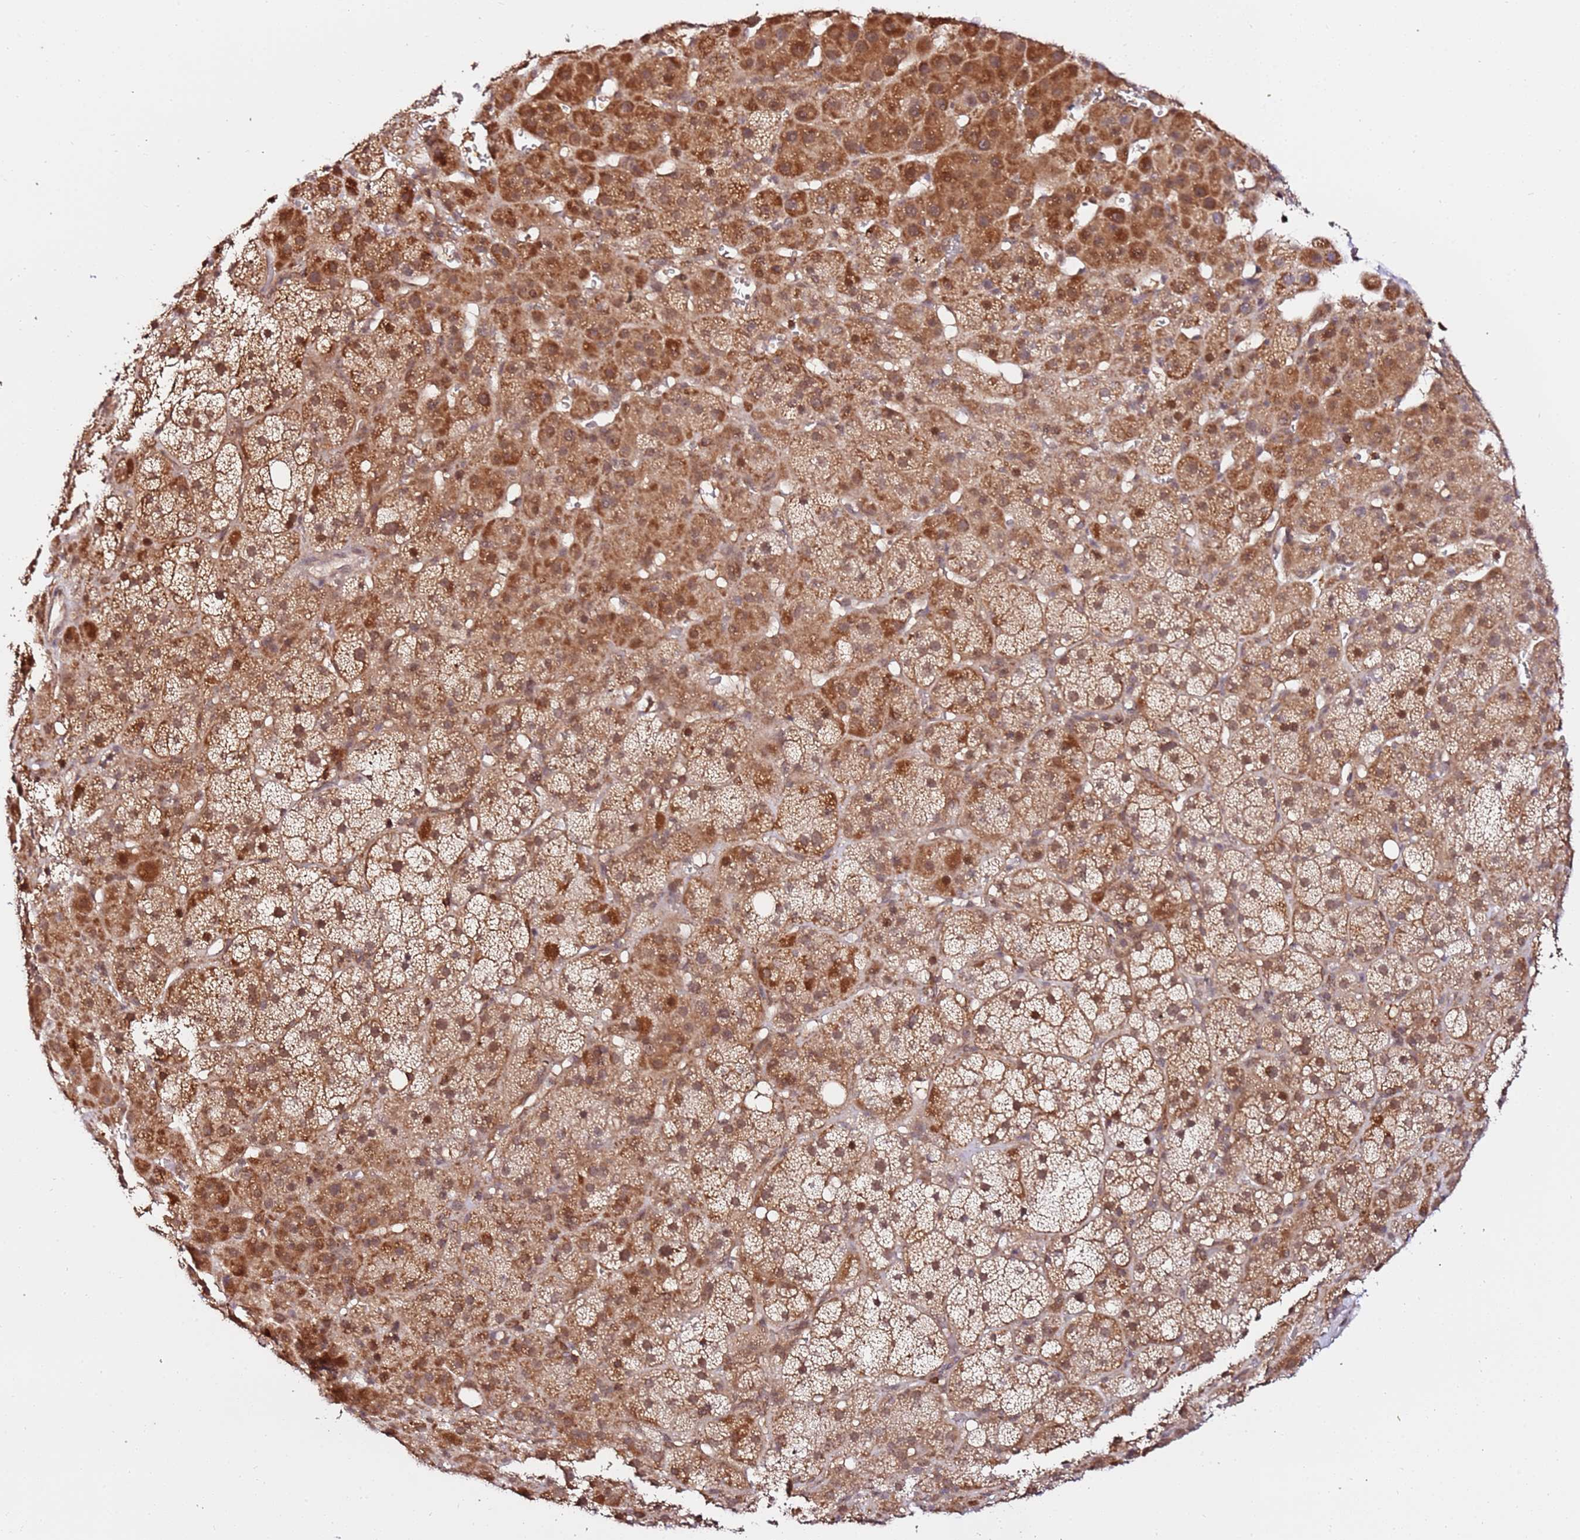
{"staining": {"intensity": "moderate", "quantity": "25%-75%", "location": "cytoplasmic/membranous,nuclear"}, "tissue": "adrenal gland", "cell_type": "Glandular cells", "image_type": "normal", "snomed": [{"axis": "morphology", "description": "Normal tissue, NOS"}, {"axis": "topography", "description": "Adrenal gland"}], "caption": "Protein expression analysis of benign adrenal gland demonstrates moderate cytoplasmic/membranous,nuclear staining in about 25%-75% of glandular cells. (Stains: DAB in brown, nuclei in blue, Microscopy: brightfield microscopy at high magnification).", "gene": "OR5V1", "patient": {"sex": "female", "age": 57}}